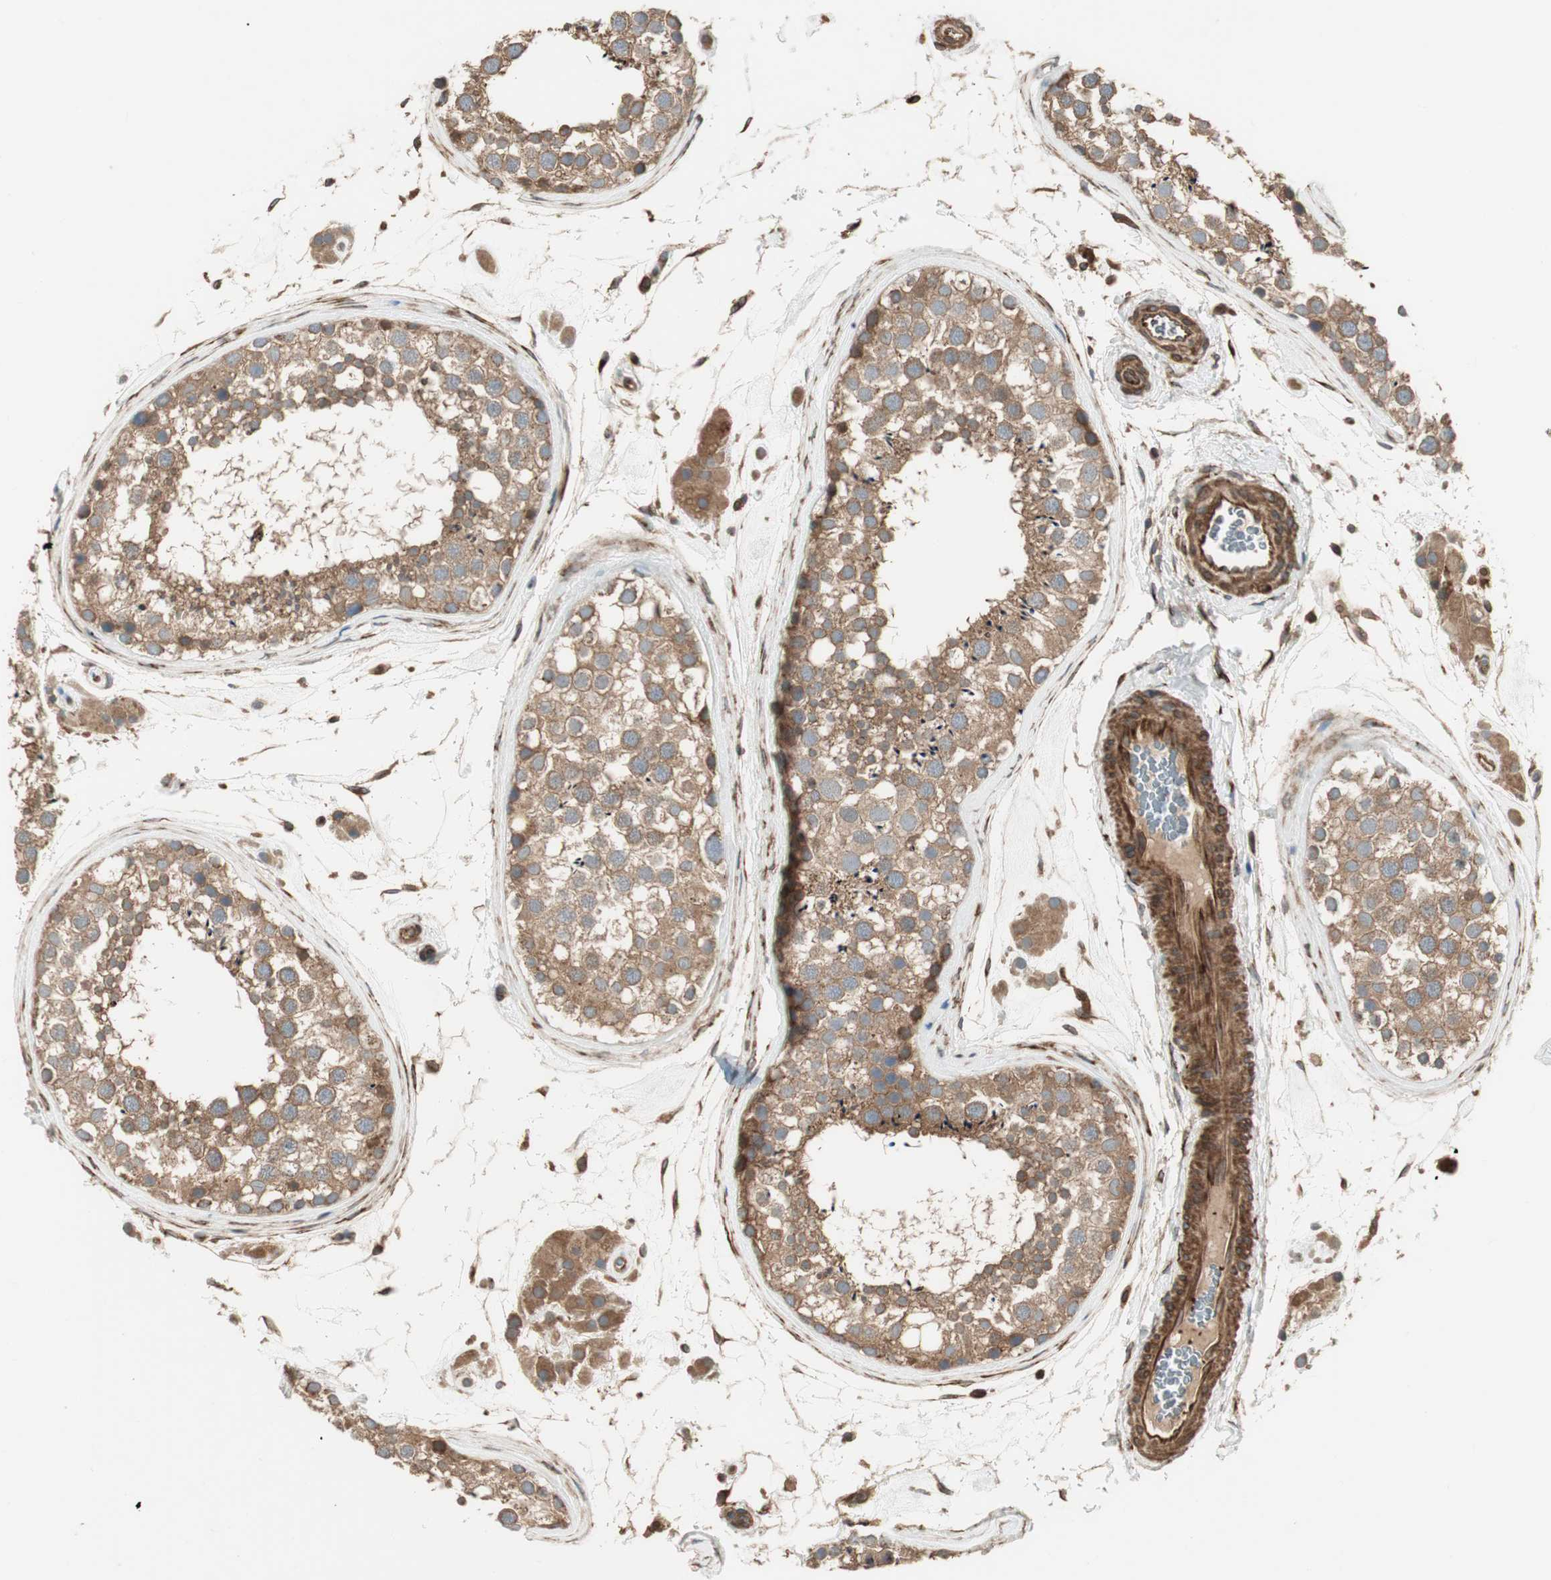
{"staining": {"intensity": "moderate", "quantity": ">75%", "location": "cytoplasmic/membranous"}, "tissue": "testis", "cell_type": "Cells in seminiferous ducts", "image_type": "normal", "snomed": [{"axis": "morphology", "description": "Normal tissue, NOS"}, {"axis": "topography", "description": "Testis"}], "caption": "Immunohistochemical staining of normal testis displays >75% levels of moderate cytoplasmic/membranous protein expression in about >75% of cells in seminiferous ducts. Using DAB (brown) and hematoxylin (blue) stains, captured at high magnification using brightfield microscopy.", "gene": "PRKG1", "patient": {"sex": "male", "age": 46}}